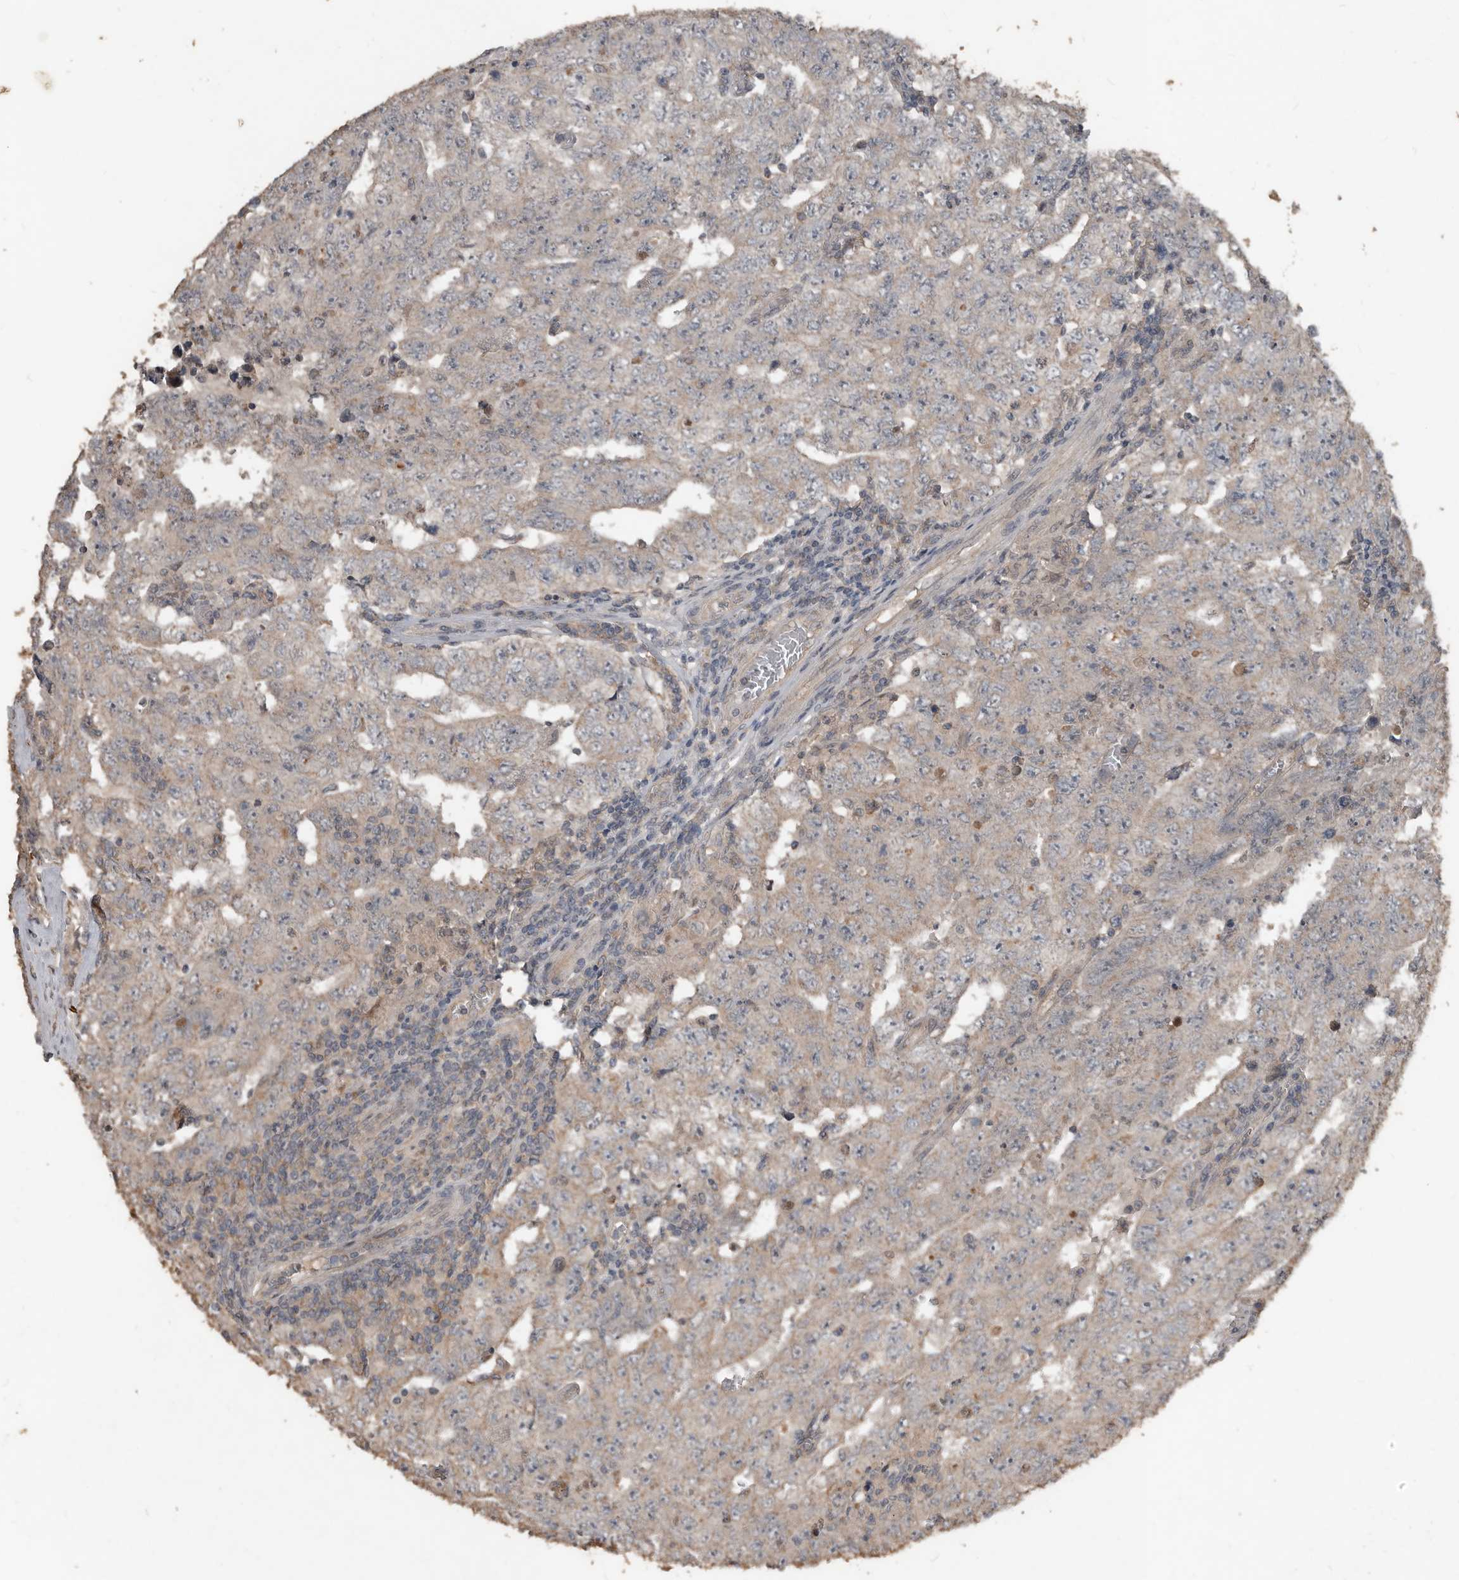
{"staining": {"intensity": "weak", "quantity": "25%-75%", "location": "cytoplasmic/membranous"}, "tissue": "testis cancer", "cell_type": "Tumor cells", "image_type": "cancer", "snomed": [{"axis": "morphology", "description": "Carcinoma, Embryonal, NOS"}, {"axis": "topography", "description": "Testis"}], "caption": "DAB (3,3'-diaminobenzidine) immunohistochemical staining of testis embryonal carcinoma reveals weak cytoplasmic/membranous protein positivity in about 25%-75% of tumor cells.", "gene": "BAMBI", "patient": {"sex": "male", "age": 26}}